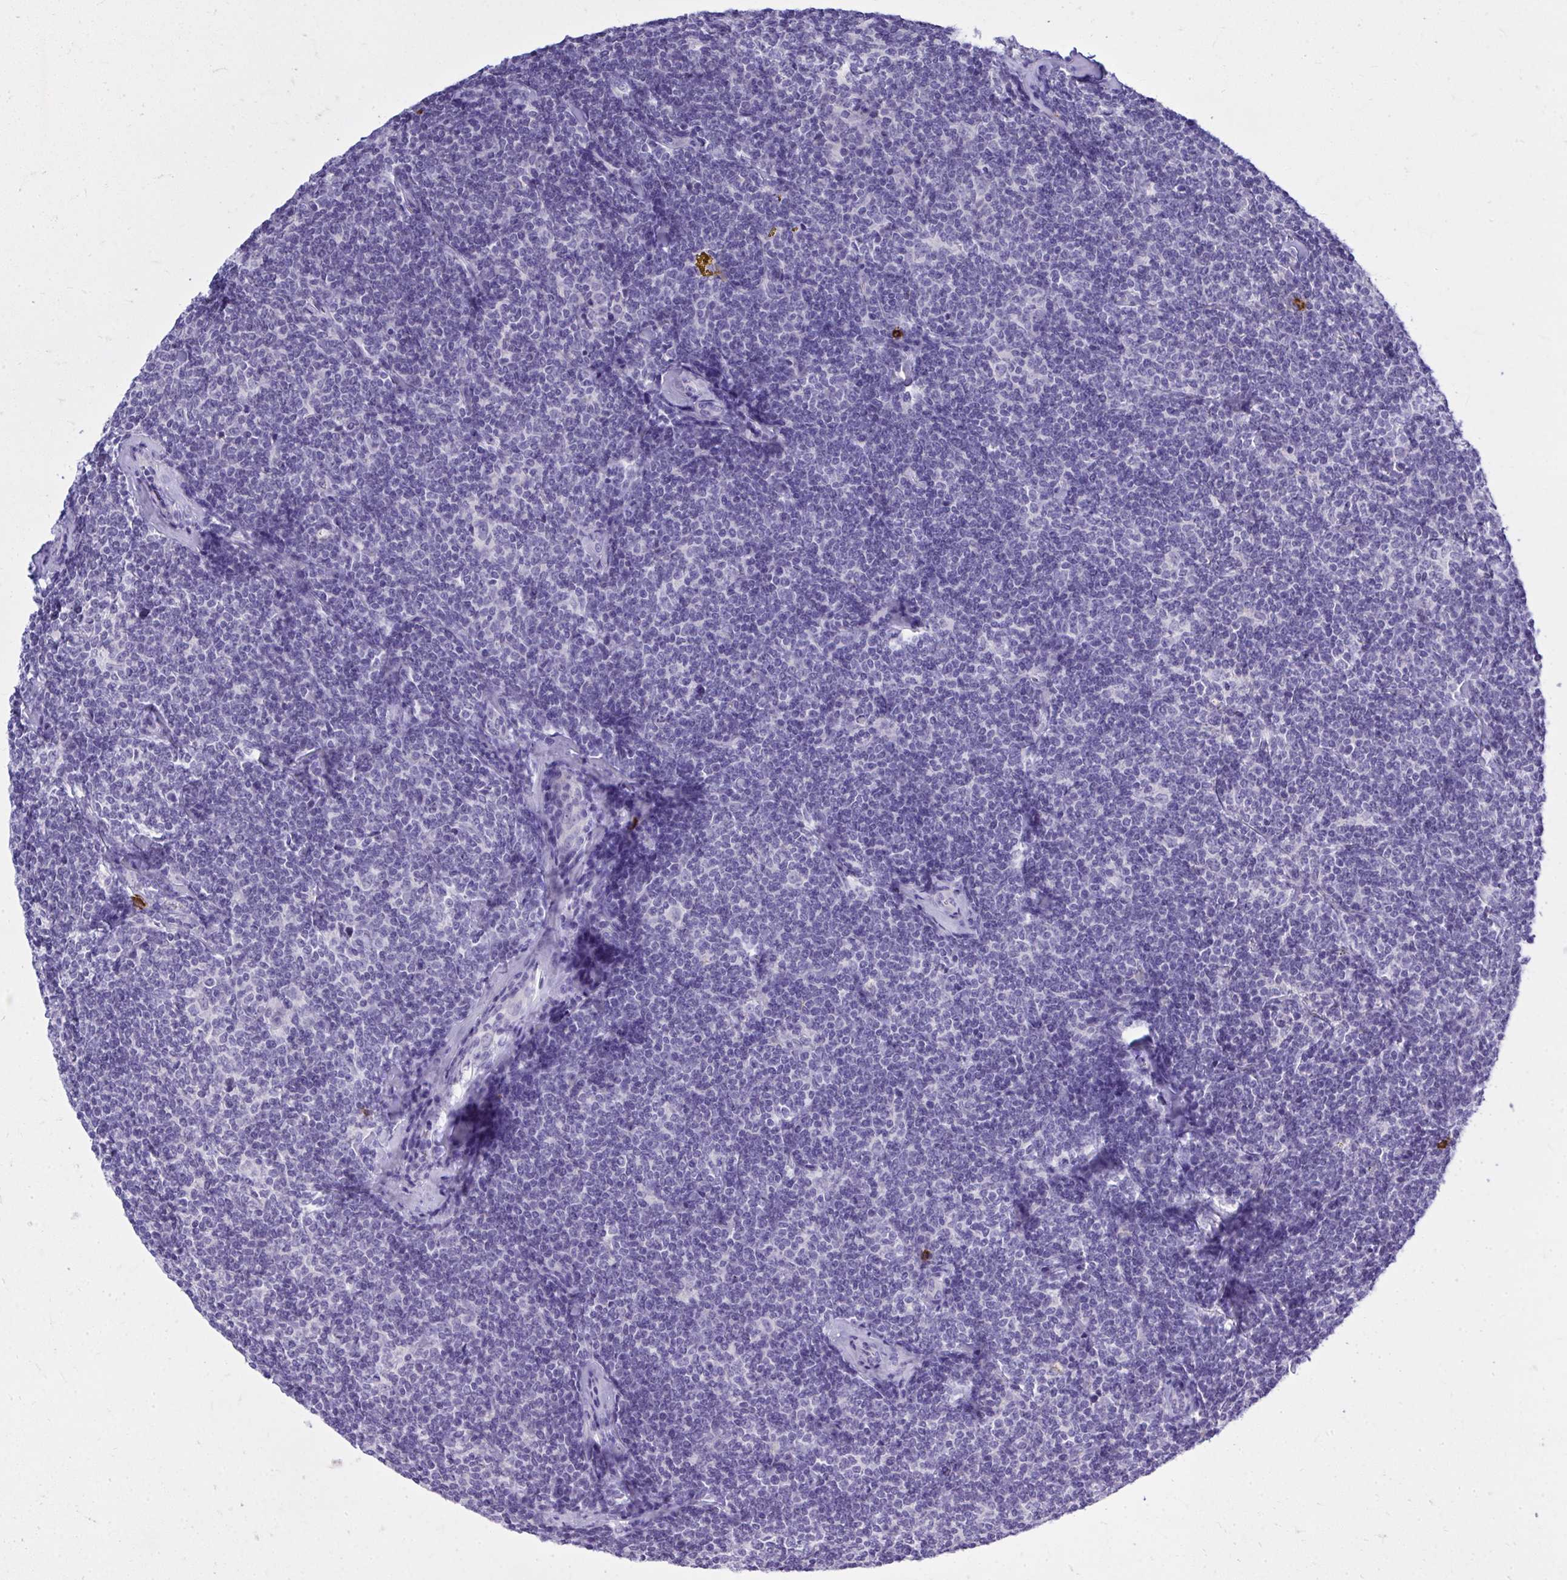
{"staining": {"intensity": "negative", "quantity": "none", "location": "none"}, "tissue": "lymphoma", "cell_type": "Tumor cells", "image_type": "cancer", "snomed": [{"axis": "morphology", "description": "Malignant lymphoma, non-Hodgkin's type, Low grade"}, {"axis": "topography", "description": "Lymph node"}], "caption": "Low-grade malignant lymphoma, non-Hodgkin's type was stained to show a protein in brown. There is no significant expression in tumor cells.", "gene": "PSD", "patient": {"sex": "female", "age": 56}}